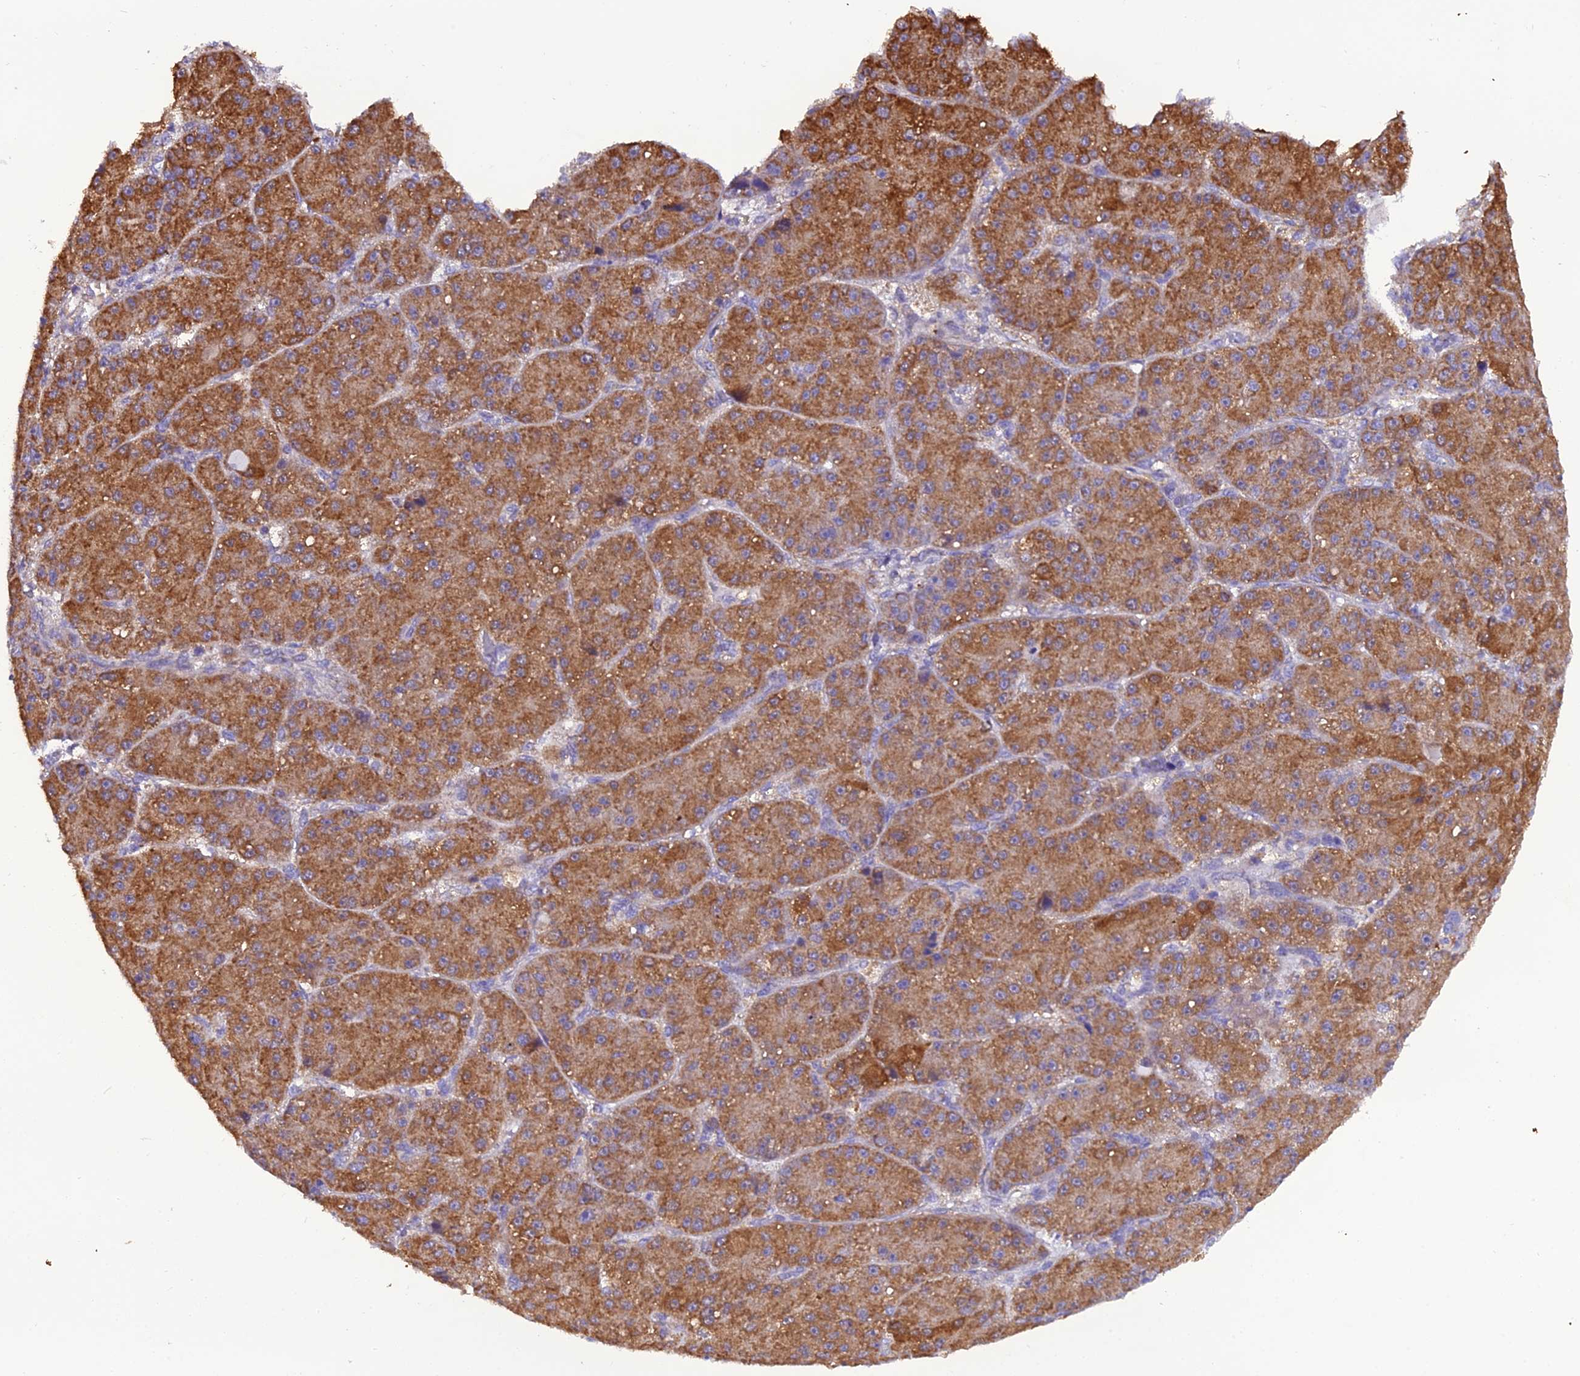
{"staining": {"intensity": "strong", "quantity": ">75%", "location": "cytoplasmic/membranous"}, "tissue": "liver cancer", "cell_type": "Tumor cells", "image_type": "cancer", "snomed": [{"axis": "morphology", "description": "Carcinoma, Hepatocellular, NOS"}, {"axis": "topography", "description": "Liver"}], "caption": "A histopathology image of human liver cancer (hepatocellular carcinoma) stained for a protein displays strong cytoplasmic/membranous brown staining in tumor cells.", "gene": "GPD1", "patient": {"sex": "male", "age": 67}}